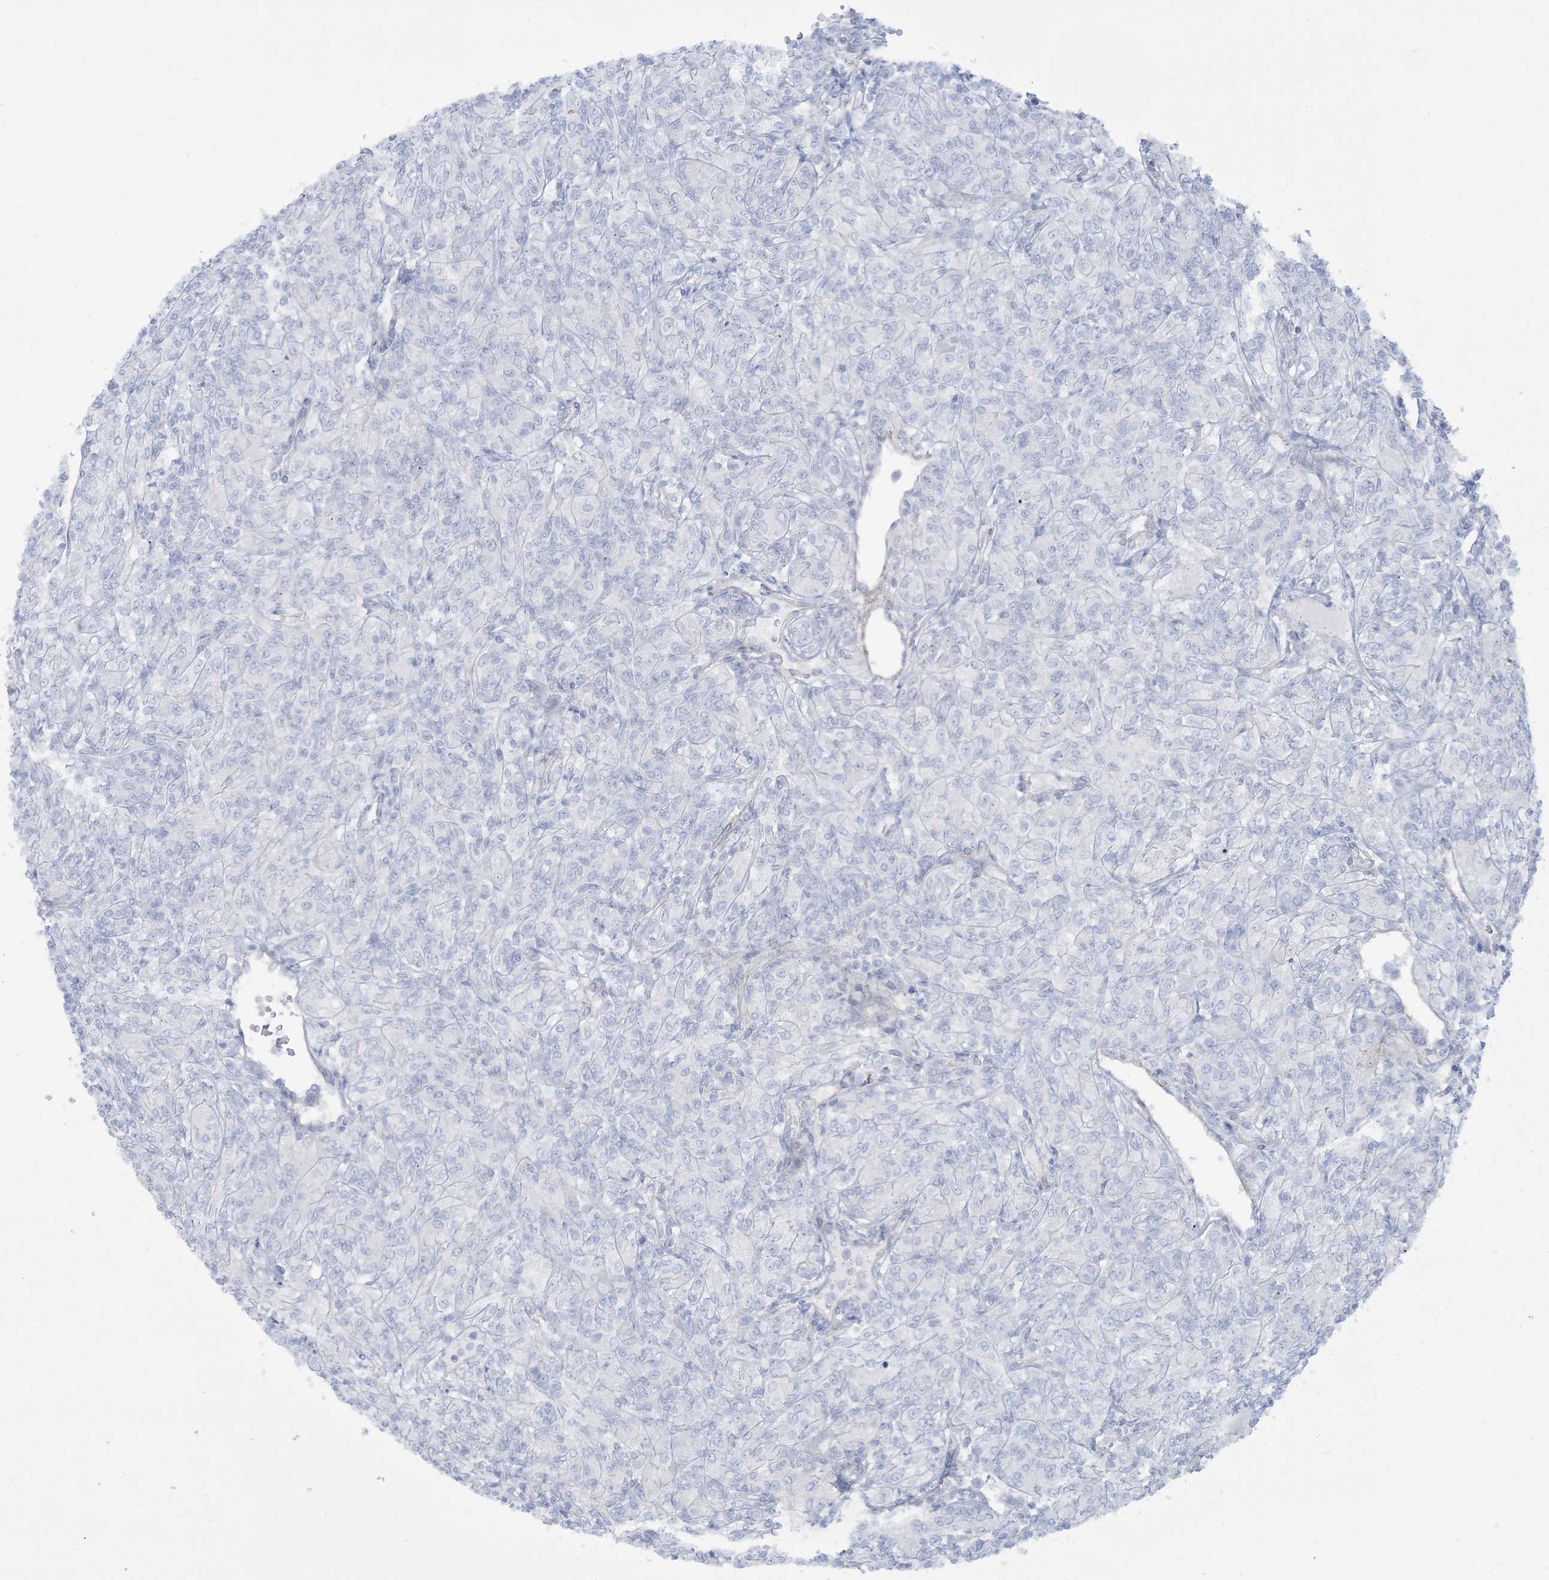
{"staining": {"intensity": "negative", "quantity": "none", "location": "none"}, "tissue": "renal cancer", "cell_type": "Tumor cells", "image_type": "cancer", "snomed": [{"axis": "morphology", "description": "Adenocarcinoma, NOS"}, {"axis": "topography", "description": "Kidney"}], "caption": "A high-resolution image shows immunohistochemistry (IHC) staining of renal cancer, which reveals no significant staining in tumor cells.", "gene": "AGXT", "patient": {"sex": "male", "age": 77}}